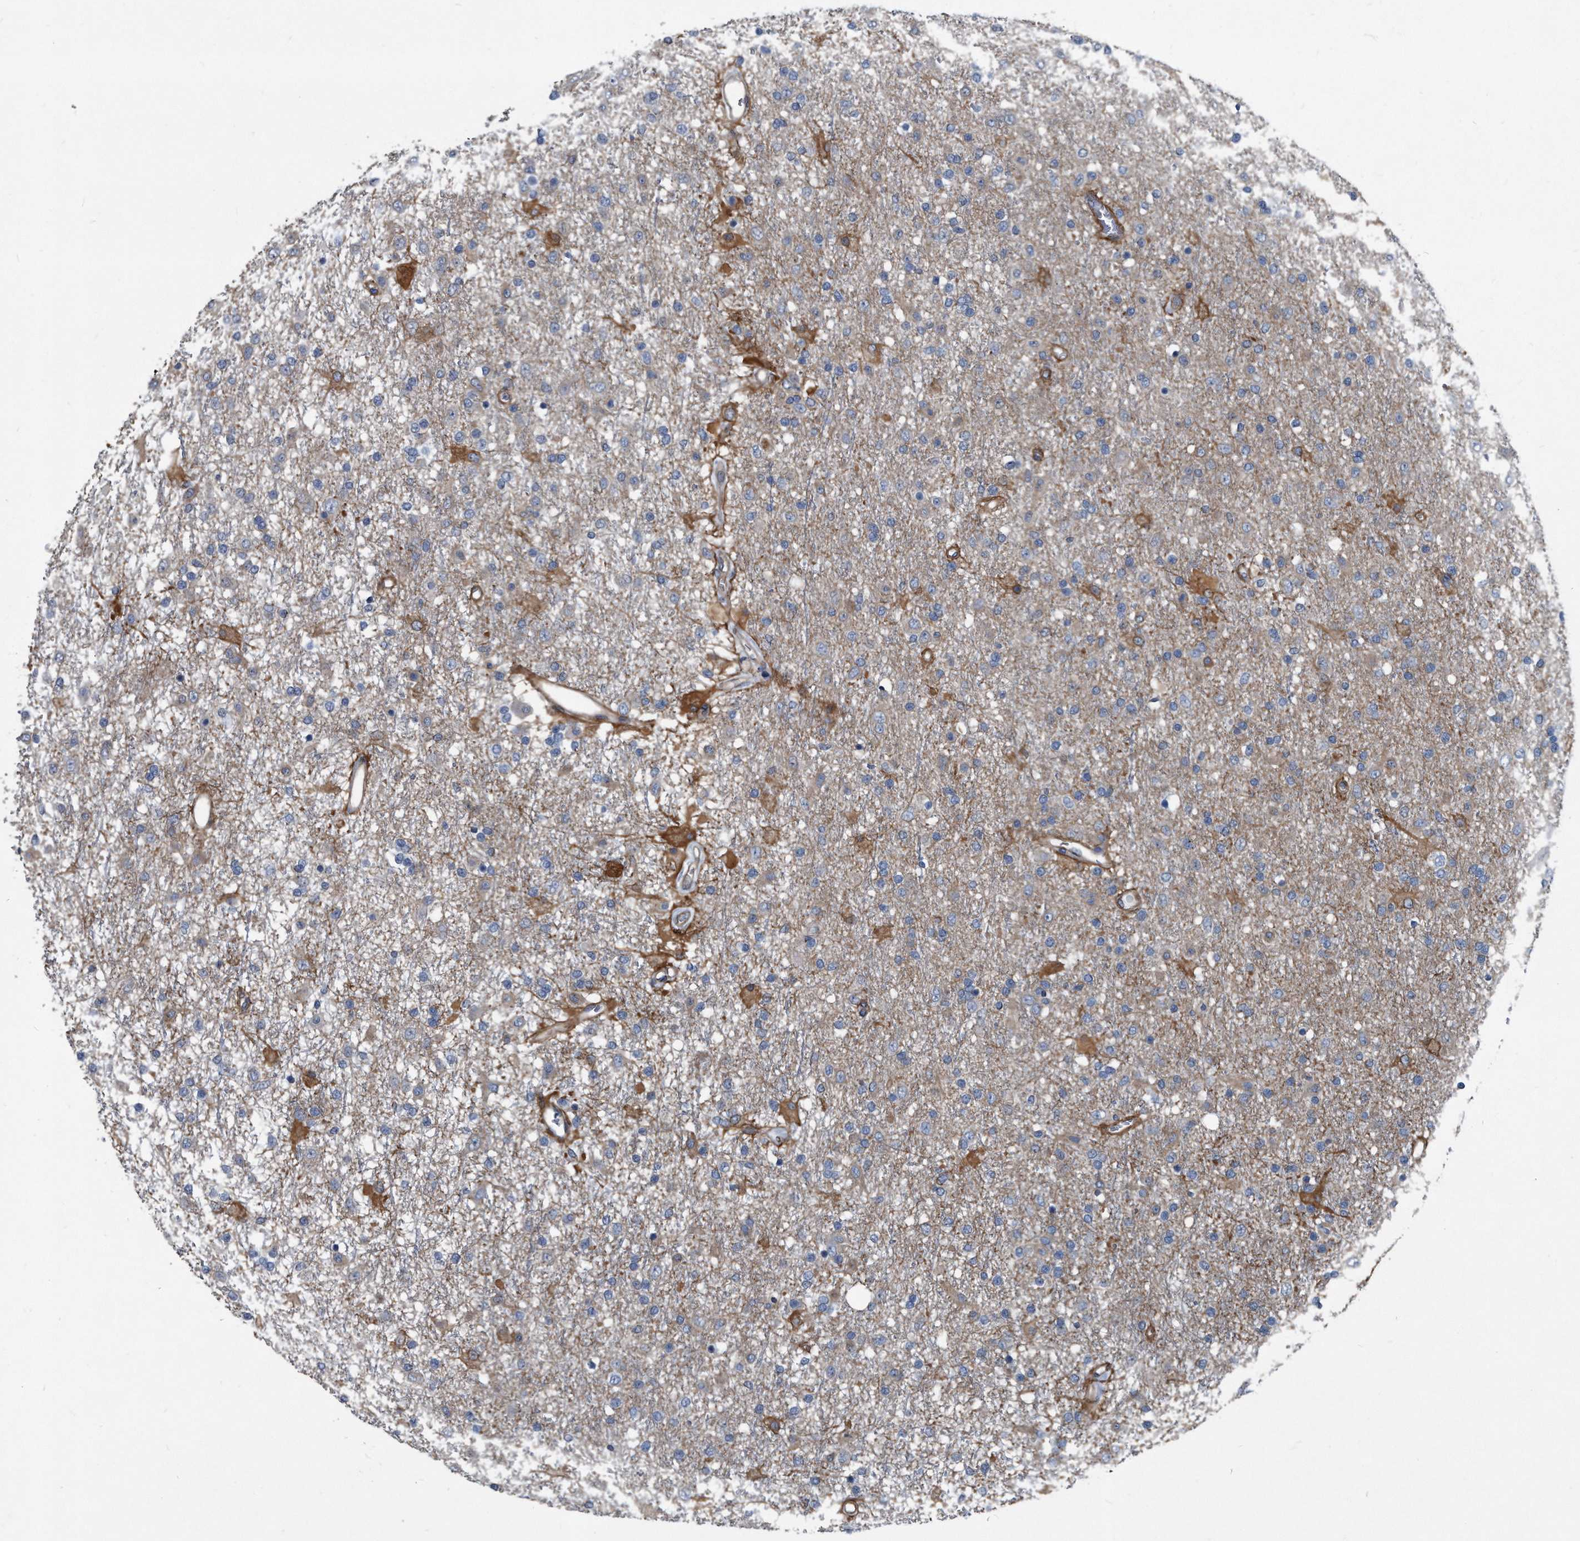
{"staining": {"intensity": "negative", "quantity": "none", "location": "none"}, "tissue": "glioma", "cell_type": "Tumor cells", "image_type": "cancer", "snomed": [{"axis": "morphology", "description": "Glioma, malignant, Low grade"}, {"axis": "topography", "description": "Brain"}], "caption": "Tumor cells show no significant staining in malignant glioma (low-grade).", "gene": "PLEC", "patient": {"sex": "male", "age": 65}}